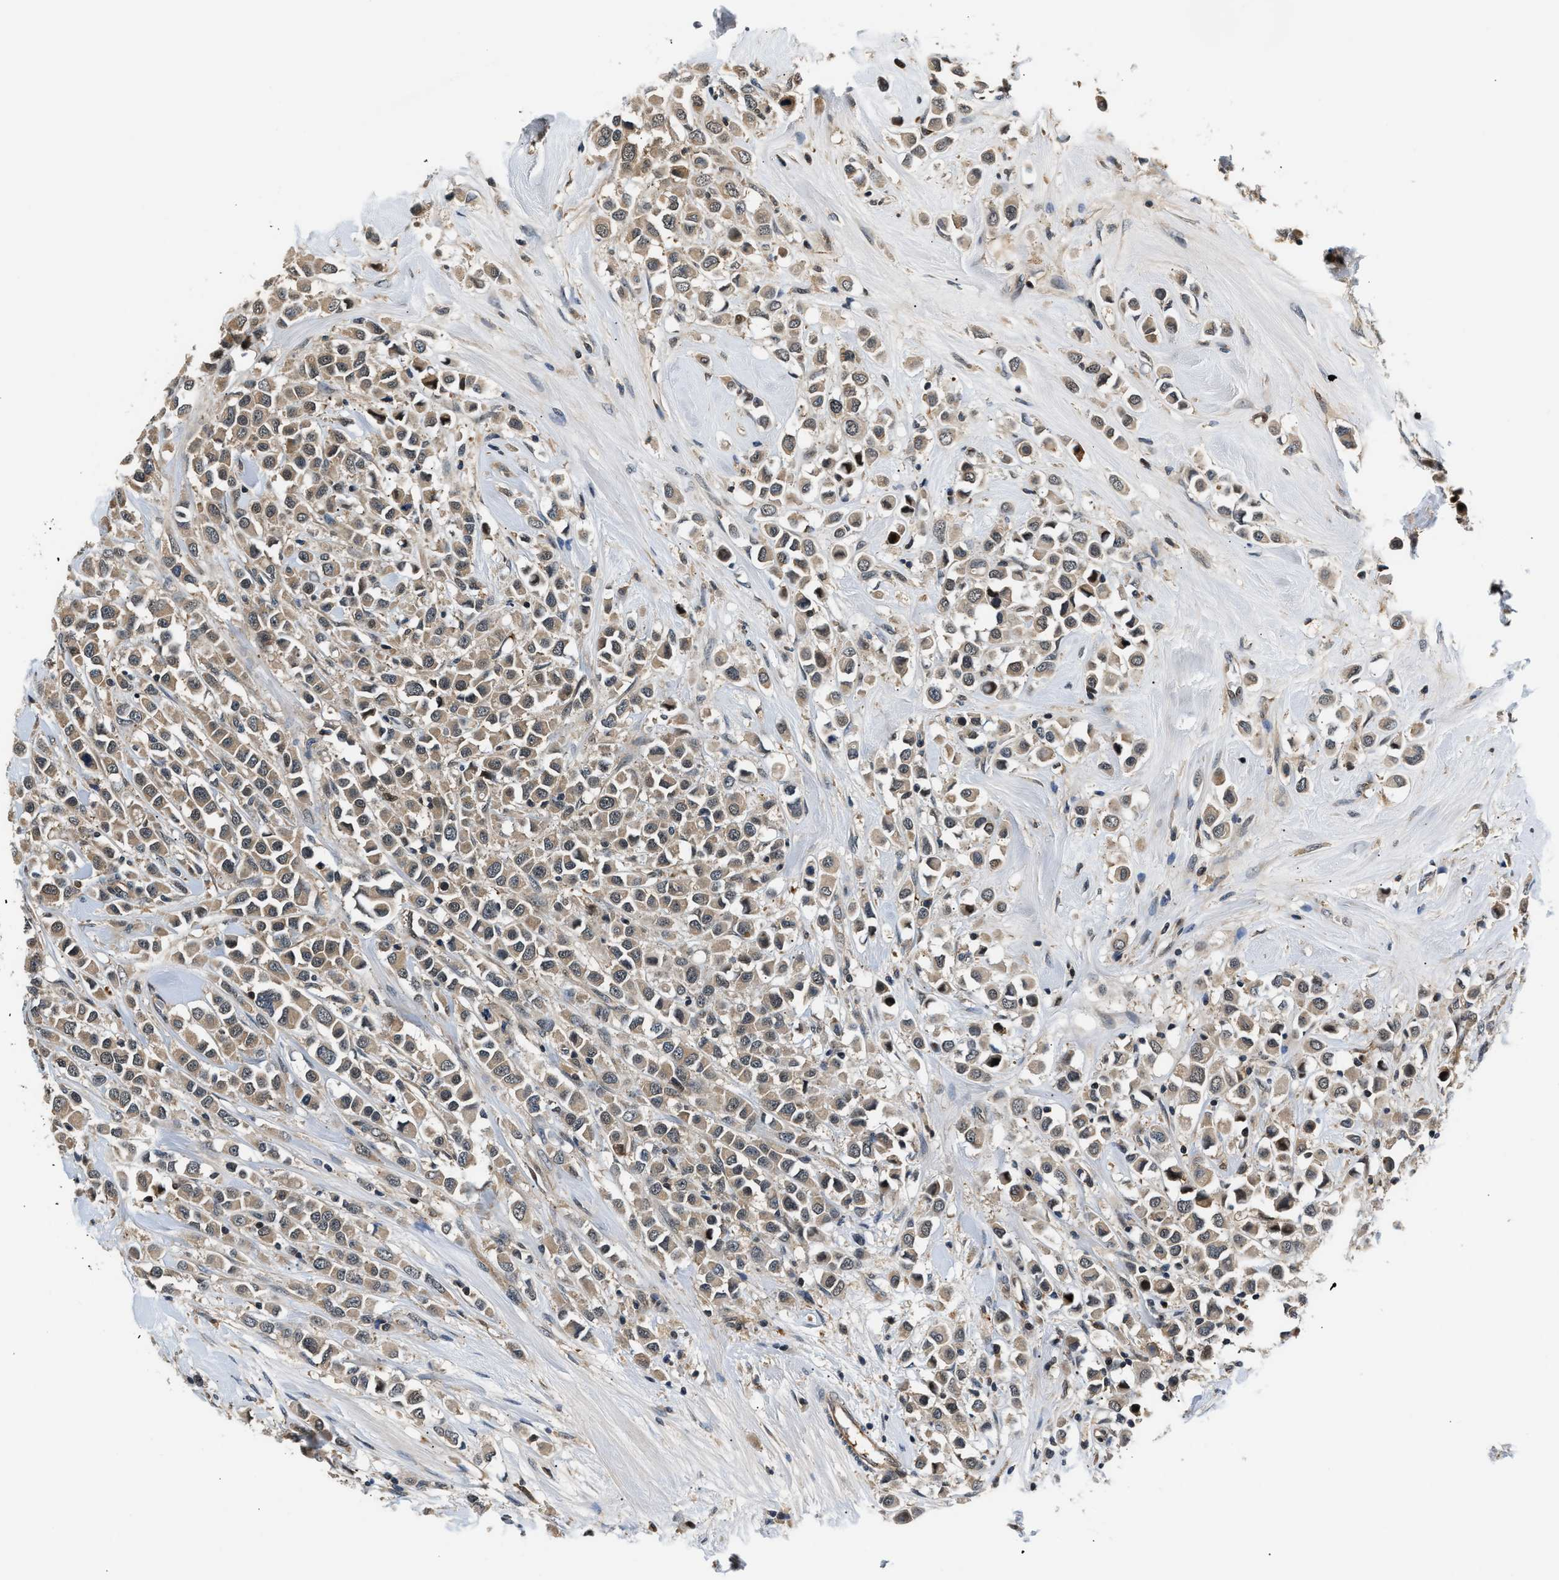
{"staining": {"intensity": "weak", "quantity": ">75%", "location": "cytoplasmic/membranous"}, "tissue": "breast cancer", "cell_type": "Tumor cells", "image_type": "cancer", "snomed": [{"axis": "morphology", "description": "Duct carcinoma"}, {"axis": "topography", "description": "Breast"}], "caption": "Protein expression analysis of human infiltrating ductal carcinoma (breast) reveals weak cytoplasmic/membranous expression in about >75% of tumor cells. The staining was performed using DAB (3,3'-diaminobenzidine) to visualize the protein expression in brown, while the nuclei were stained in blue with hematoxylin (Magnification: 20x).", "gene": "TUT7", "patient": {"sex": "female", "age": 61}}